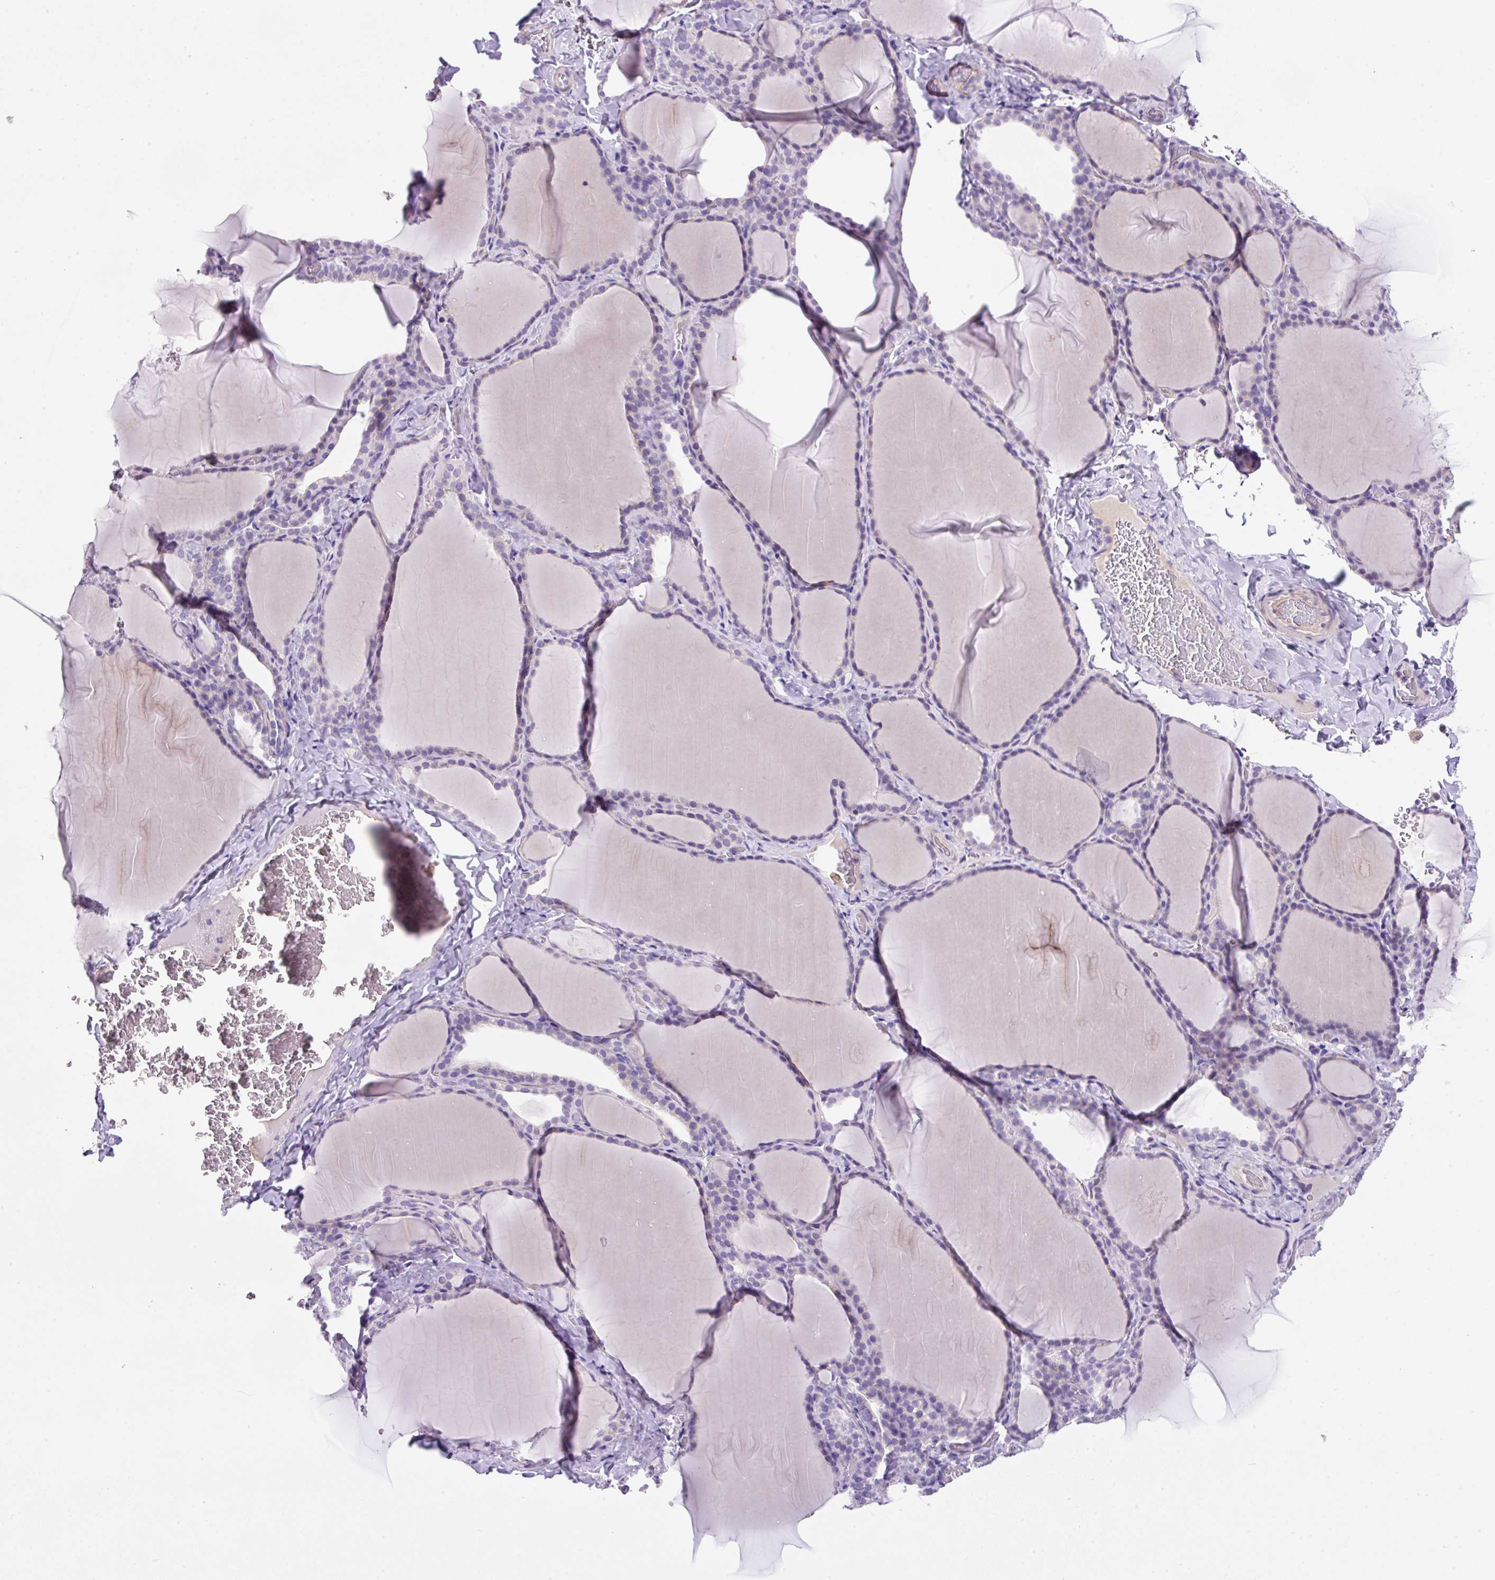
{"staining": {"intensity": "negative", "quantity": "none", "location": "none"}, "tissue": "thyroid gland", "cell_type": "Glandular cells", "image_type": "normal", "snomed": [{"axis": "morphology", "description": "Normal tissue, NOS"}, {"axis": "topography", "description": "Thyroid gland"}], "caption": "Immunohistochemistry (IHC) histopathology image of benign thyroid gland: human thyroid gland stained with DAB (3,3'-diaminobenzidine) exhibits no significant protein positivity in glandular cells.", "gene": "NPTN", "patient": {"sex": "female", "age": 22}}